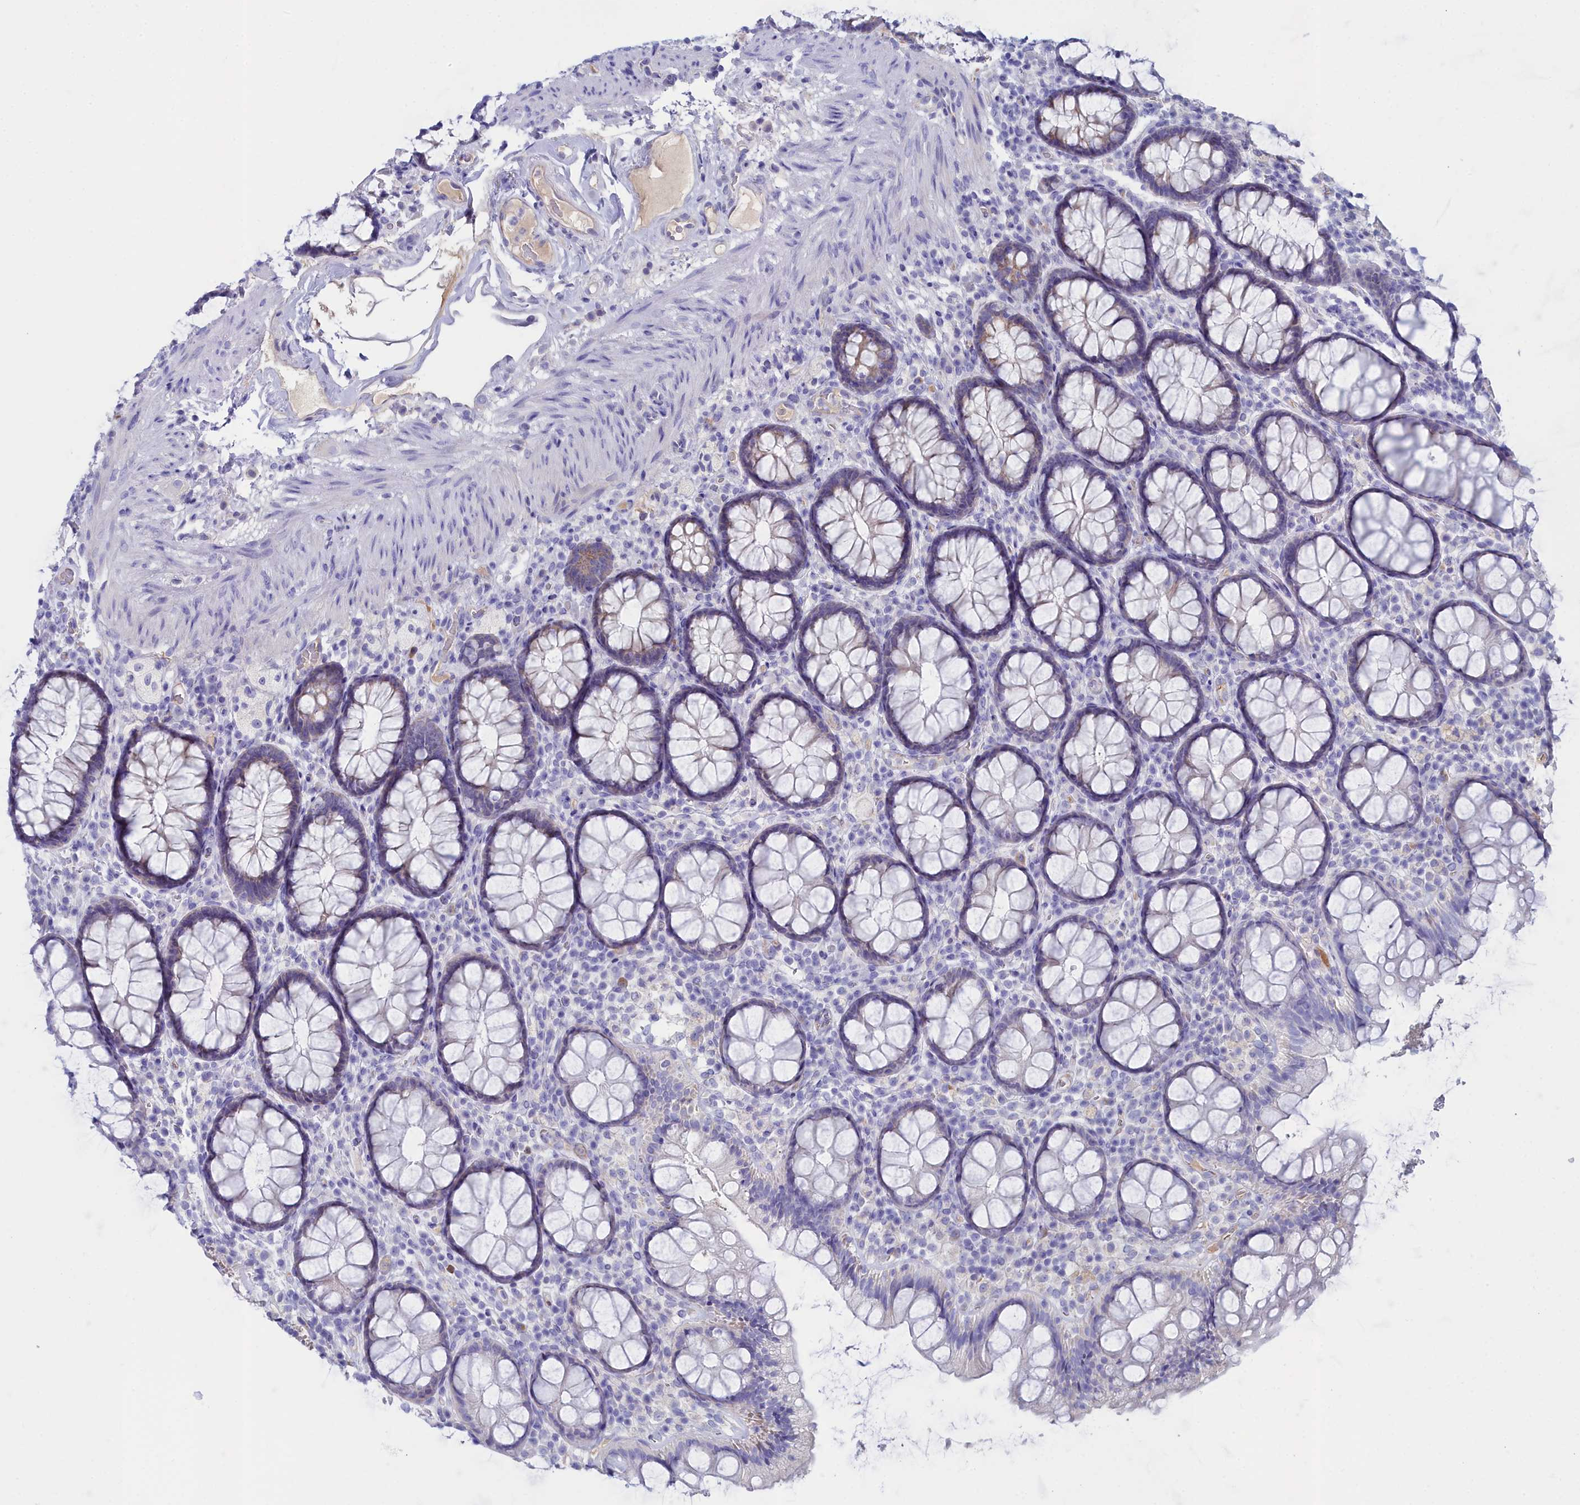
{"staining": {"intensity": "negative", "quantity": "none", "location": "none"}, "tissue": "rectum", "cell_type": "Glandular cells", "image_type": "normal", "snomed": [{"axis": "morphology", "description": "Normal tissue, NOS"}, {"axis": "topography", "description": "Rectum"}], "caption": "An IHC photomicrograph of unremarkable rectum is shown. There is no staining in glandular cells of rectum. The staining was performed using DAB to visualize the protein expression in brown, while the nuclei were stained in blue with hematoxylin (Magnification: 20x).", "gene": "SLC49A3", "patient": {"sex": "male", "age": 83}}